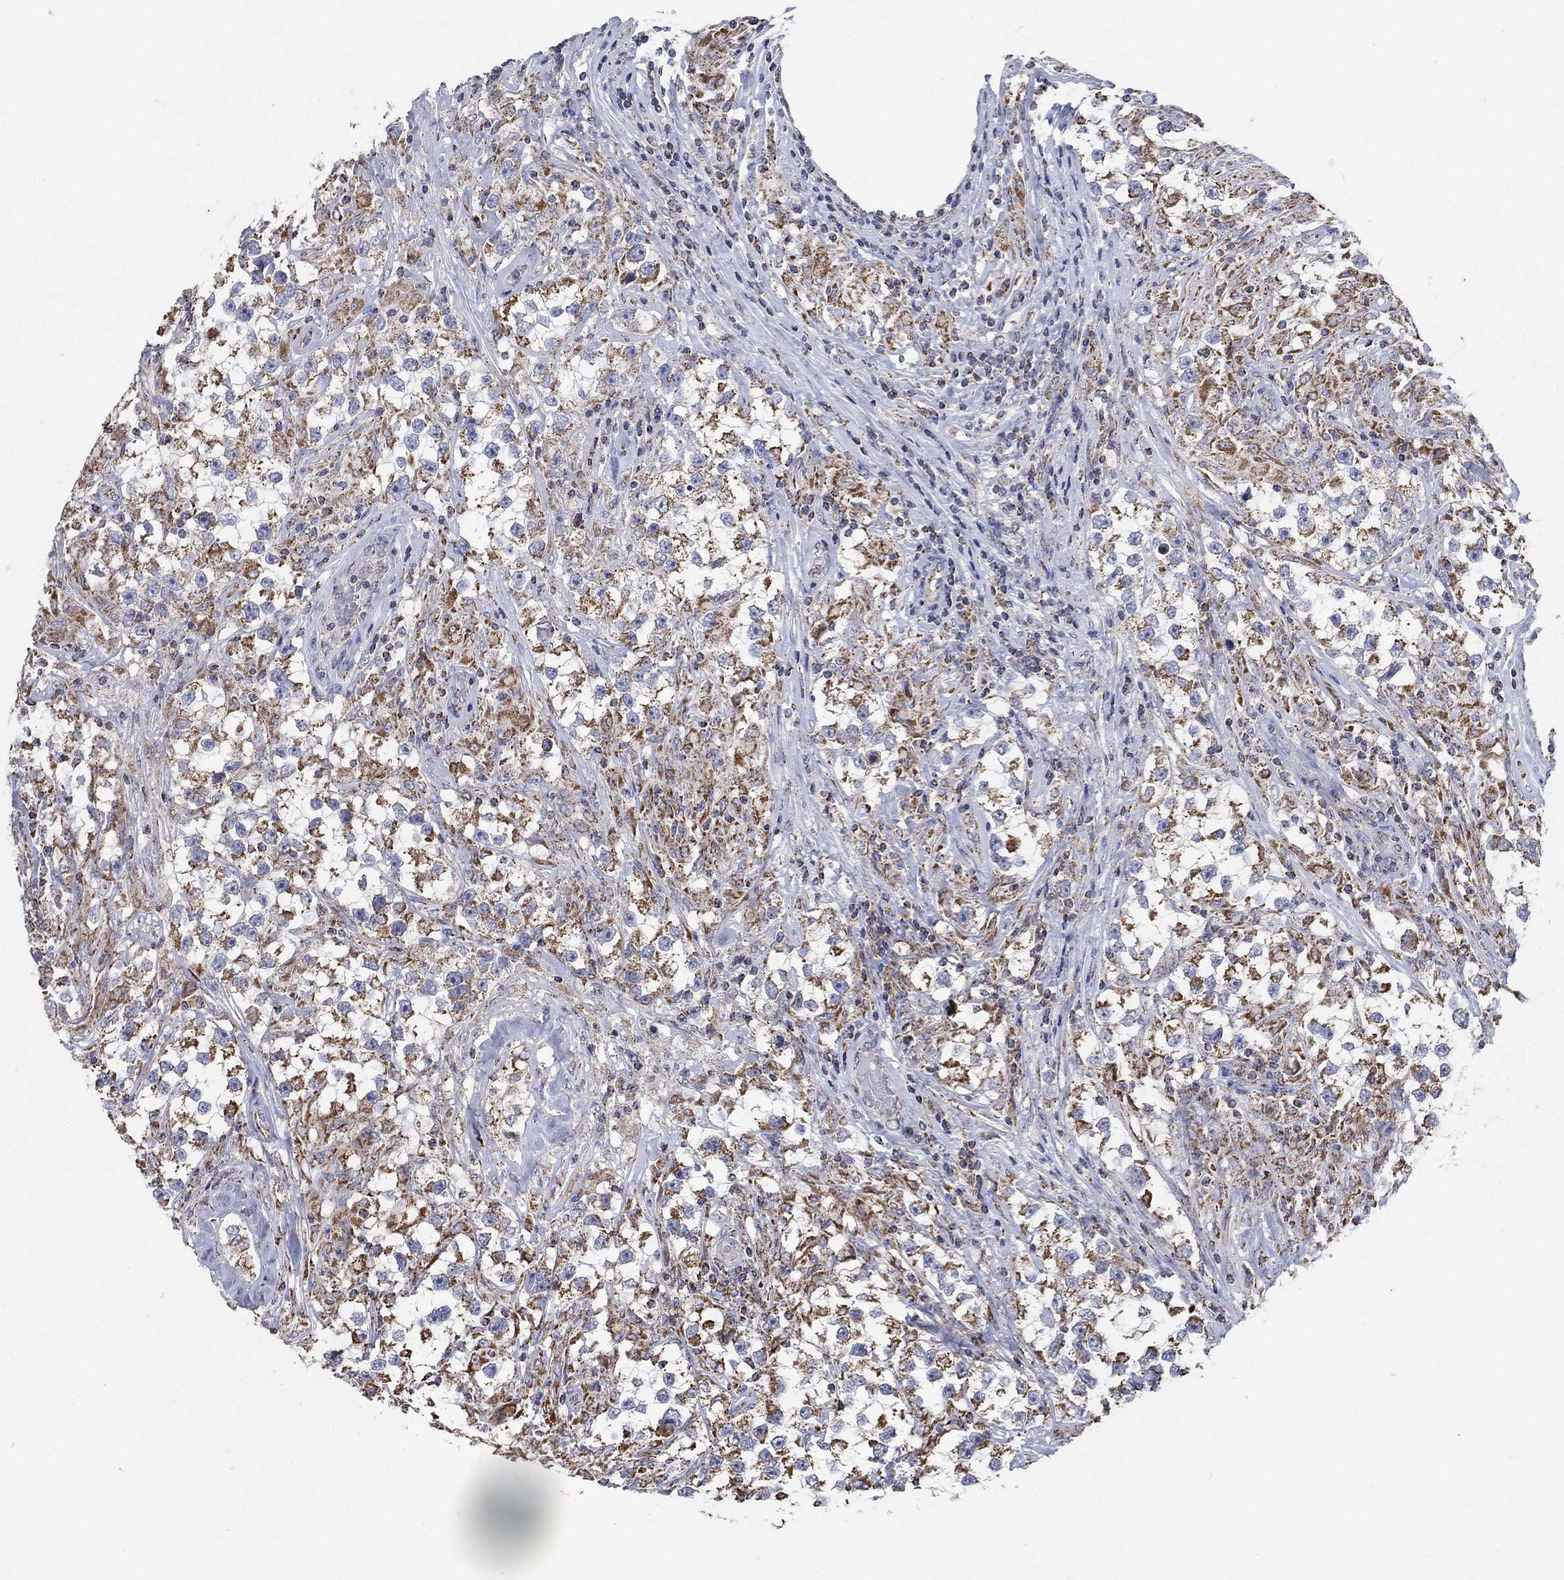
{"staining": {"intensity": "moderate", "quantity": "25%-75%", "location": "cytoplasmic/membranous"}, "tissue": "testis cancer", "cell_type": "Tumor cells", "image_type": "cancer", "snomed": [{"axis": "morphology", "description": "Seminoma, NOS"}, {"axis": "topography", "description": "Testis"}], "caption": "Testis seminoma stained with DAB (3,3'-diaminobenzidine) IHC displays medium levels of moderate cytoplasmic/membranous staining in approximately 25%-75% of tumor cells. (Brightfield microscopy of DAB IHC at high magnification).", "gene": "C9orf85", "patient": {"sex": "male", "age": 46}}